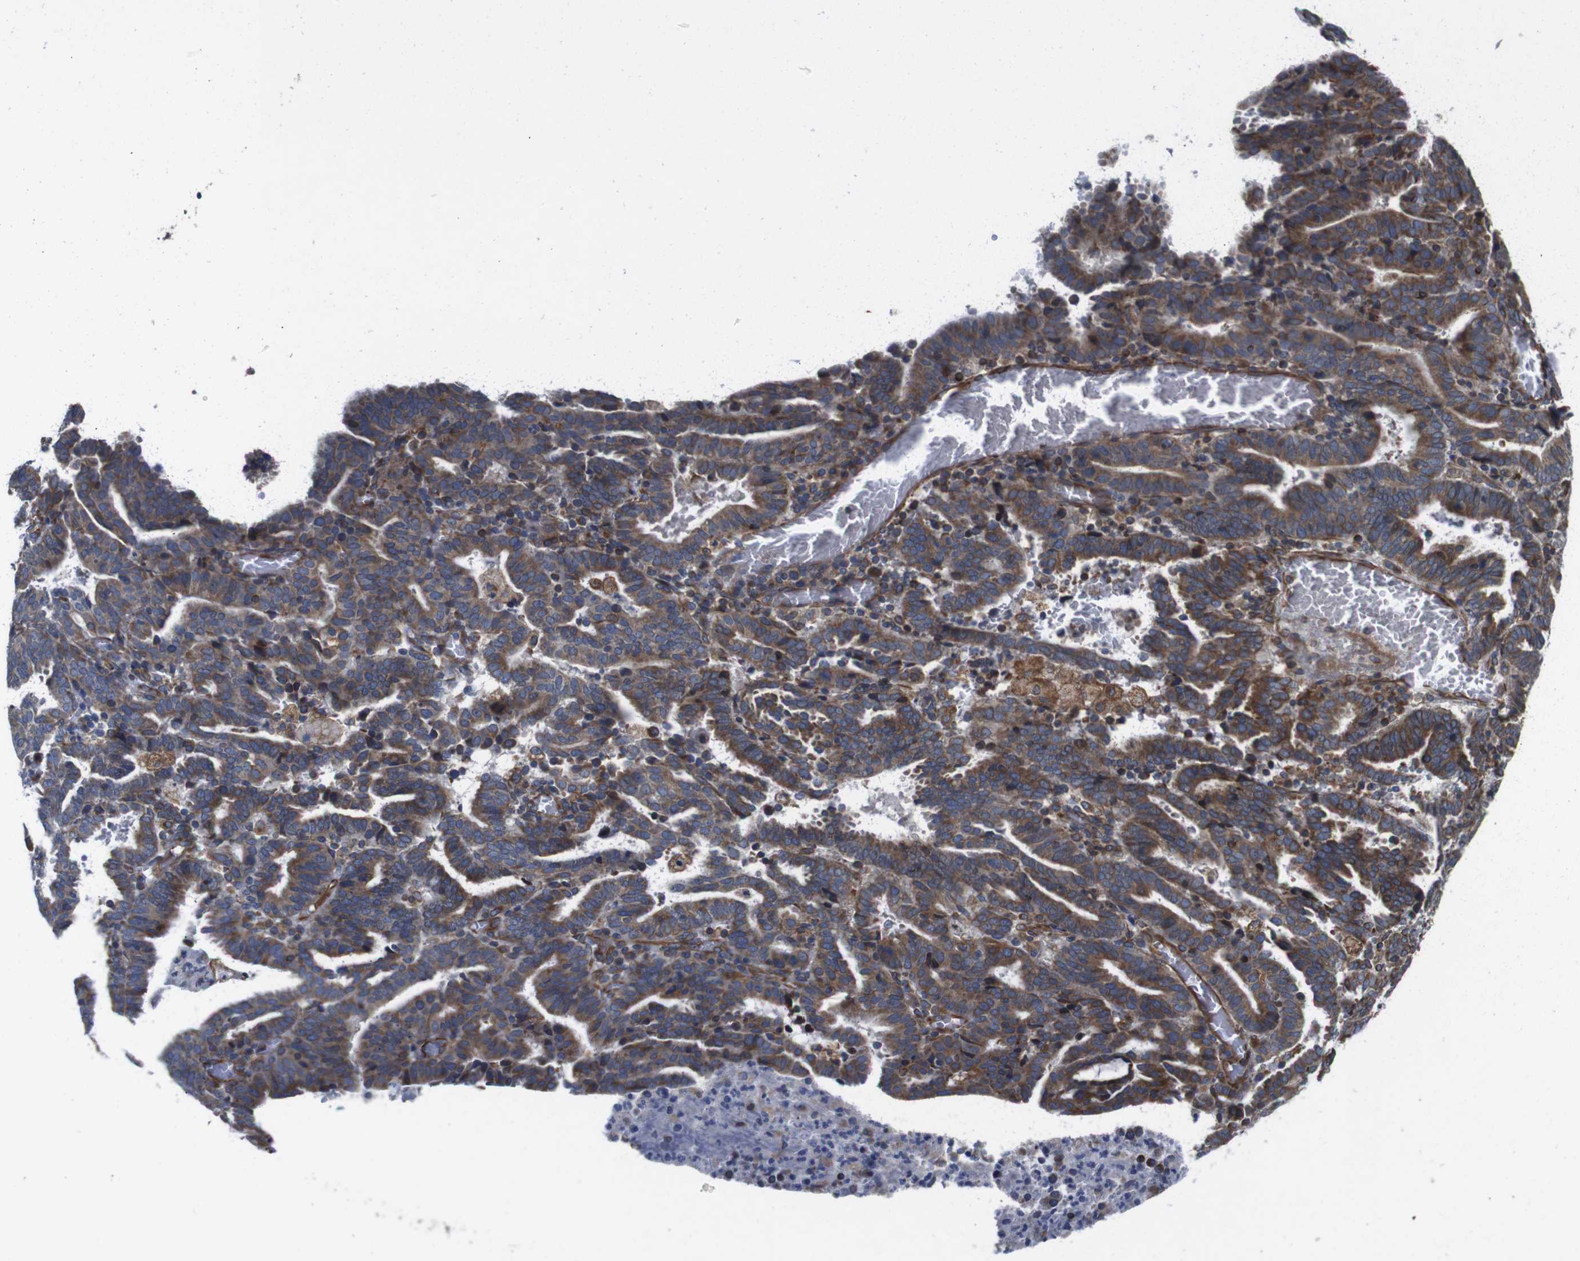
{"staining": {"intensity": "moderate", "quantity": ">75%", "location": "cytoplasmic/membranous"}, "tissue": "endometrial cancer", "cell_type": "Tumor cells", "image_type": "cancer", "snomed": [{"axis": "morphology", "description": "Adenocarcinoma, NOS"}, {"axis": "topography", "description": "Uterus"}], "caption": "Immunohistochemical staining of human endometrial cancer reveals medium levels of moderate cytoplasmic/membranous protein staining in about >75% of tumor cells.", "gene": "POMK", "patient": {"sex": "female", "age": 83}}